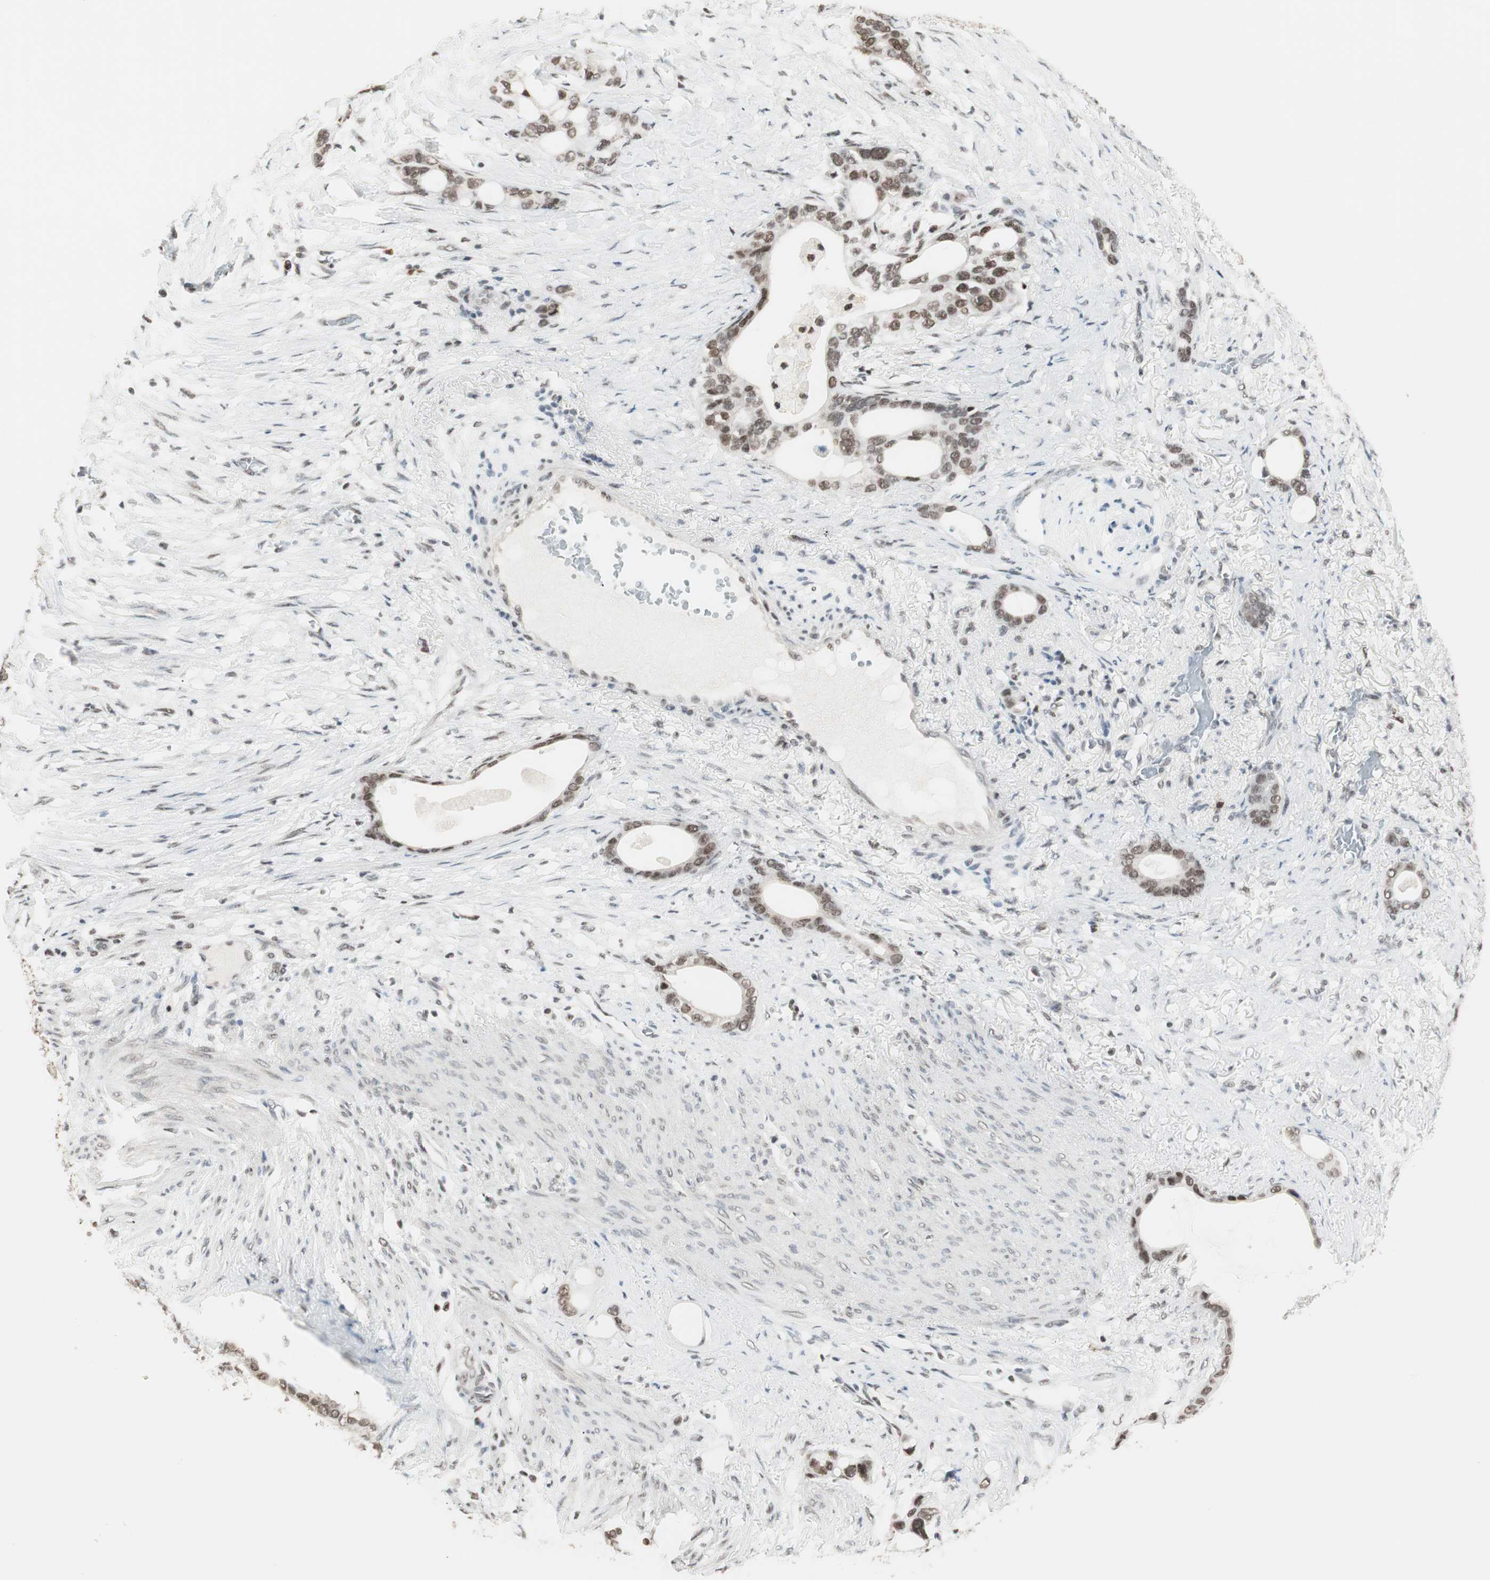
{"staining": {"intensity": "weak", "quantity": ">75%", "location": "cytoplasmic/membranous,nuclear"}, "tissue": "stomach cancer", "cell_type": "Tumor cells", "image_type": "cancer", "snomed": [{"axis": "morphology", "description": "Adenocarcinoma, NOS"}, {"axis": "topography", "description": "Stomach"}], "caption": "Stomach cancer was stained to show a protein in brown. There is low levels of weak cytoplasmic/membranous and nuclear positivity in about >75% of tumor cells.", "gene": "SMARCE1", "patient": {"sex": "female", "age": 75}}